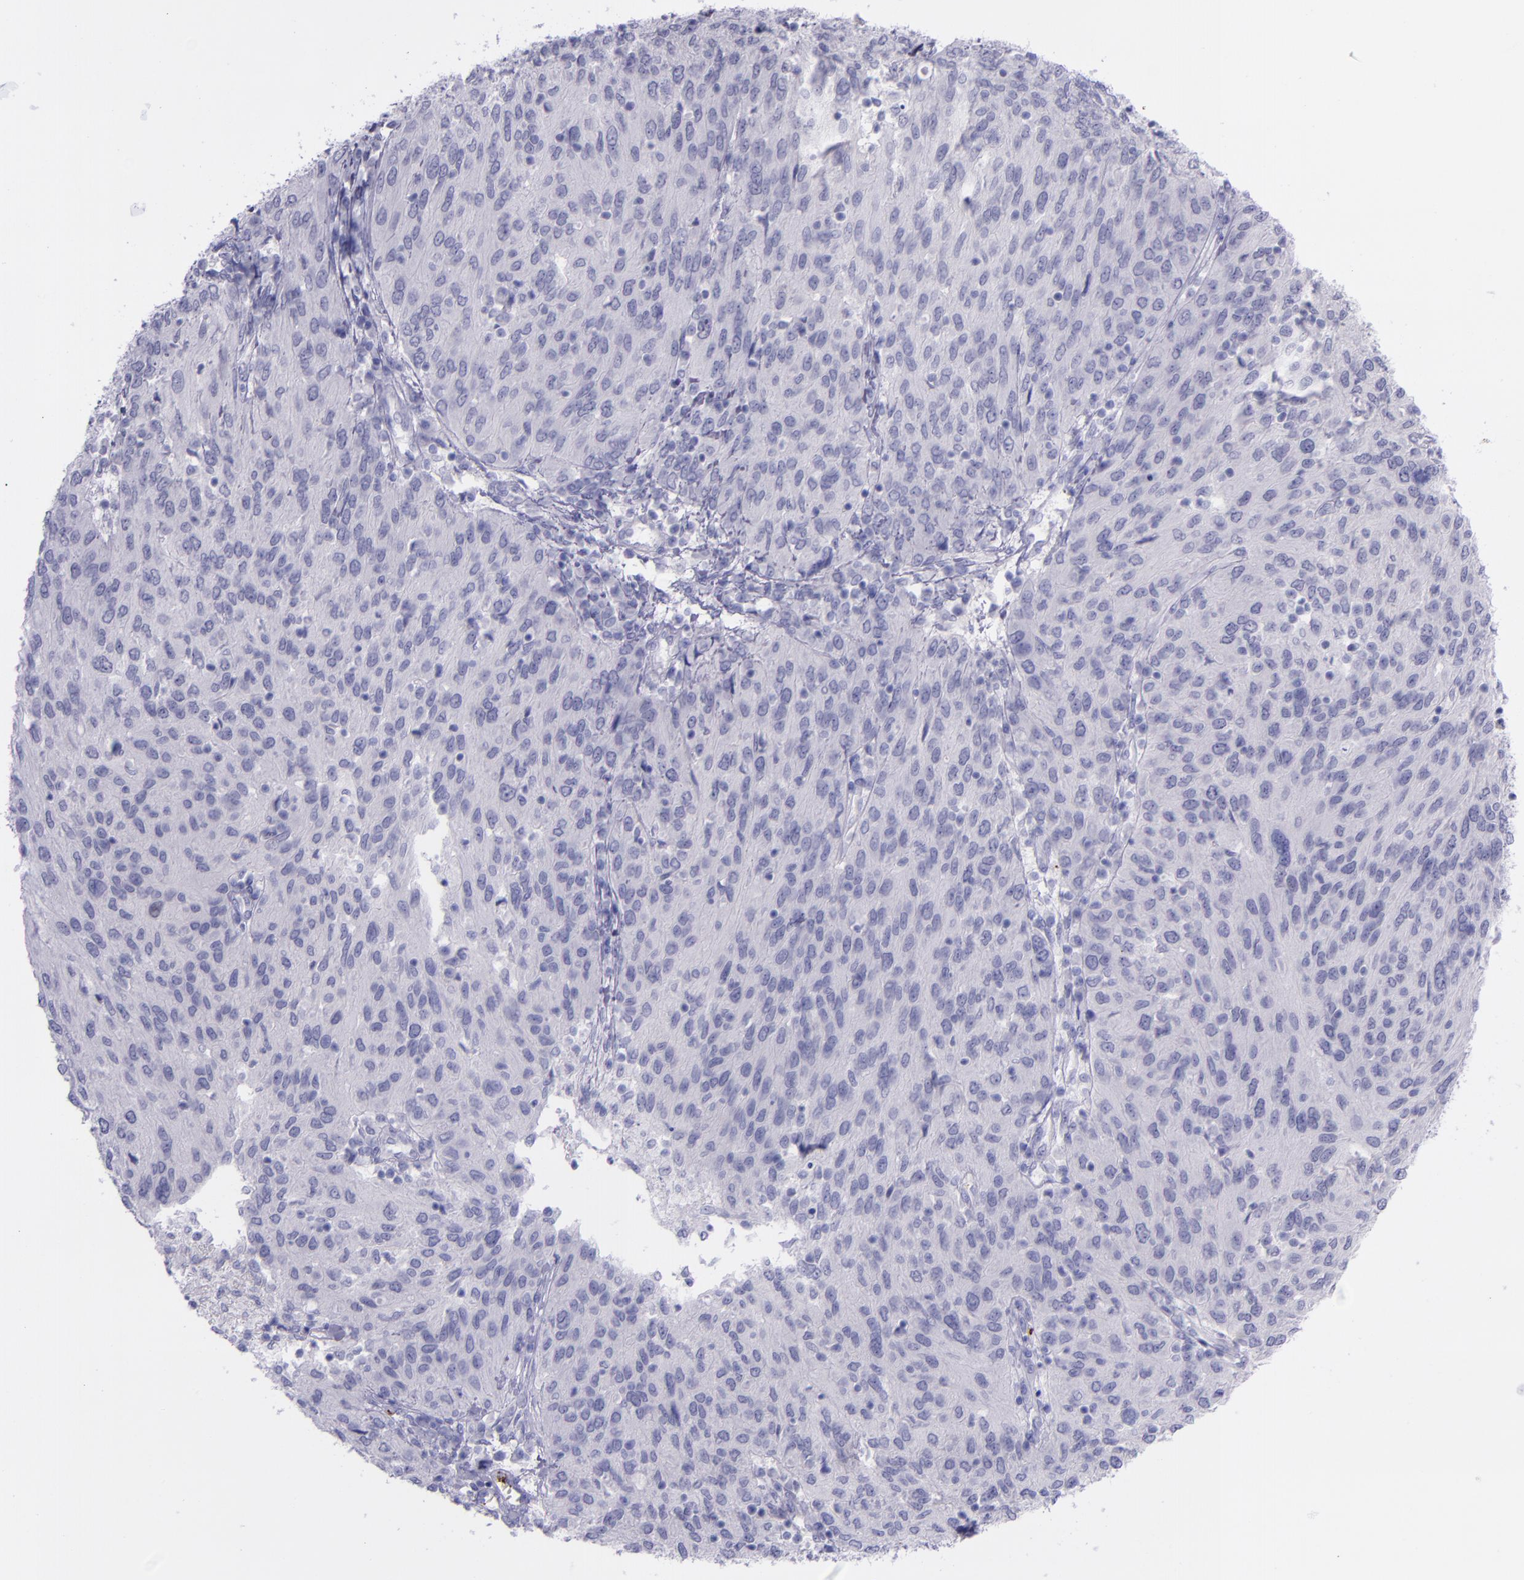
{"staining": {"intensity": "negative", "quantity": "none", "location": "none"}, "tissue": "ovarian cancer", "cell_type": "Tumor cells", "image_type": "cancer", "snomed": [{"axis": "morphology", "description": "Carcinoma, endometroid"}, {"axis": "topography", "description": "Ovary"}], "caption": "IHC photomicrograph of neoplastic tissue: endometroid carcinoma (ovarian) stained with DAB (3,3'-diaminobenzidine) shows no significant protein expression in tumor cells. The staining was performed using DAB (3,3'-diaminobenzidine) to visualize the protein expression in brown, while the nuclei were stained in blue with hematoxylin (Magnification: 20x).", "gene": "SELE", "patient": {"sex": "female", "age": 50}}